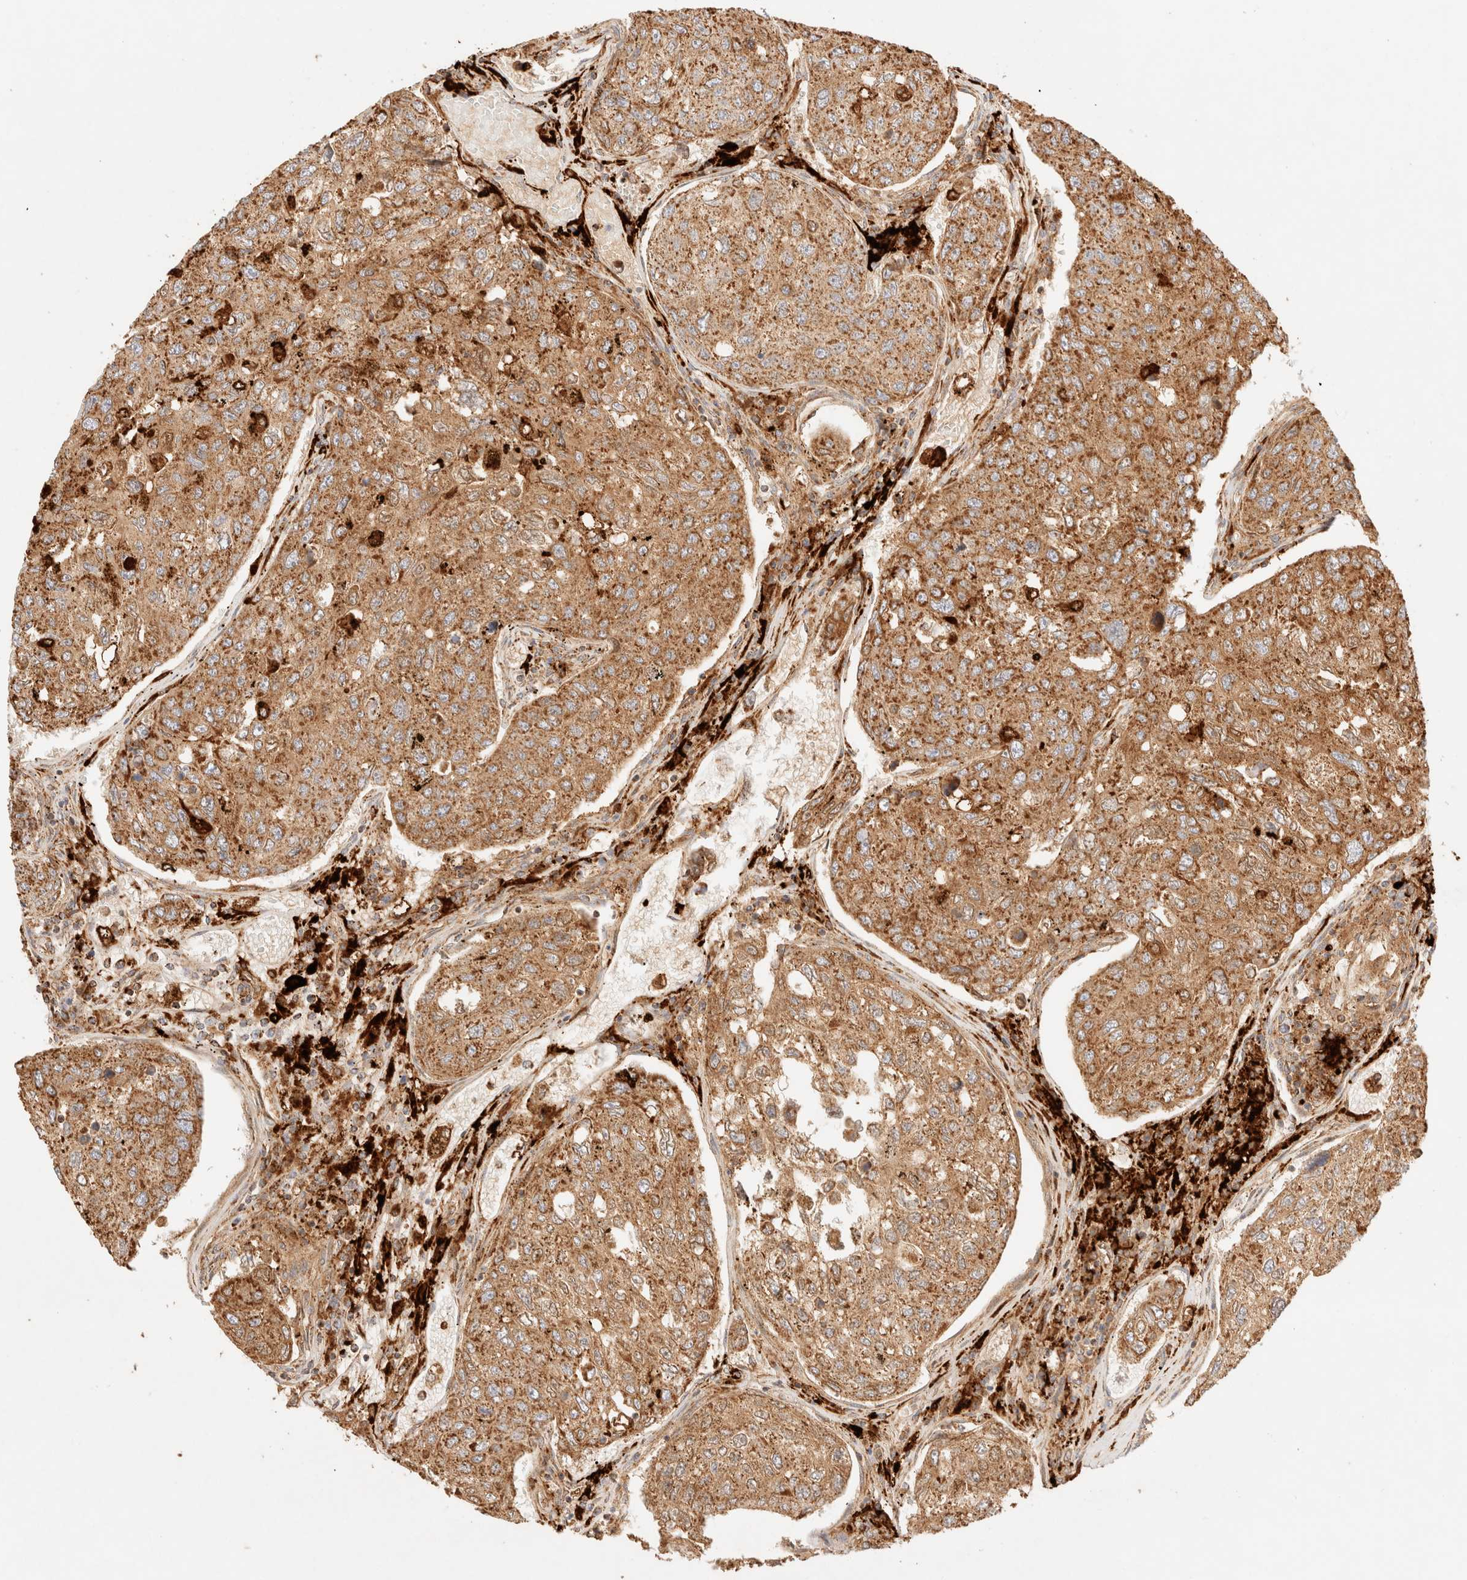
{"staining": {"intensity": "moderate", "quantity": ">75%", "location": "cytoplasmic/membranous"}, "tissue": "urothelial cancer", "cell_type": "Tumor cells", "image_type": "cancer", "snomed": [{"axis": "morphology", "description": "Urothelial carcinoma, High grade"}, {"axis": "topography", "description": "Lymph node"}, {"axis": "topography", "description": "Urinary bladder"}], "caption": "The image displays a brown stain indicating the presence of a protein in the cytoplasmic/membranous of tumor cells in urothelial carcinoma (high-grade).", "gene": "TACO1", "patient": {"sex": "male", "age": 51}}